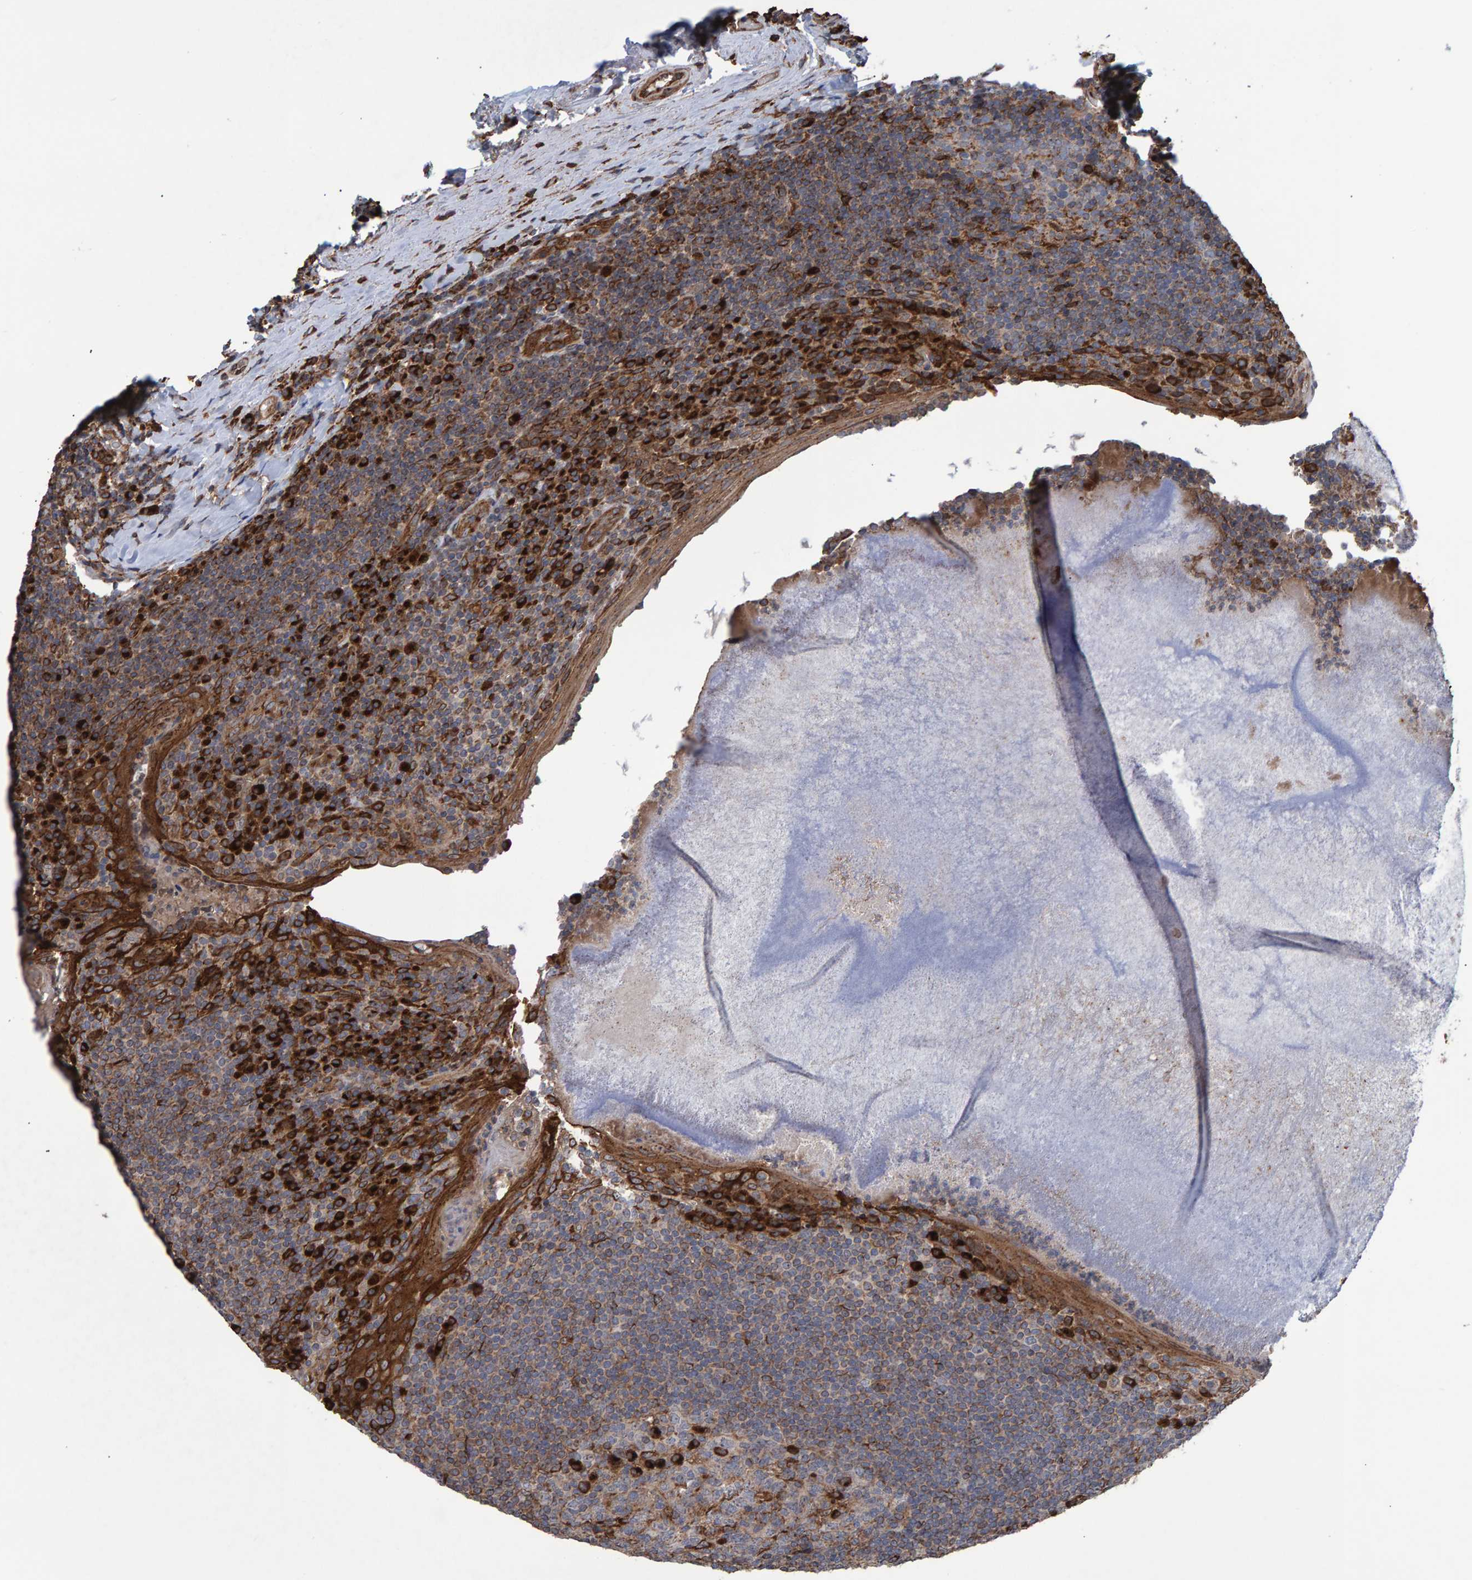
{"staining": {"intensity": "strong", "quantity": "<25%", "location": "cytoplasmic/membranous"}, "tissue": "tonsil", "cell_type": "Germinal center cells", "image_type": "normal", "snomed": [{"axis": "morphology", "description": "Normal tissue, NOS"}, {"axis": "topography", "description": "Tonsil"}], "caption": "High-power microscopy captured an immunohistochemistry micrograph of unremarkable tonsil, revealing strong cytoplasmic/membranous positivity in approximately <25% of germinal center cells. The staining was performed using DAB (3,3'-diaminobenzidine), with brown indicating positive protein expression. Nuclei are stained blue with hematoxylin.", "gene": "FAM117A", "patient": {"sex": "male", "age": 37}}